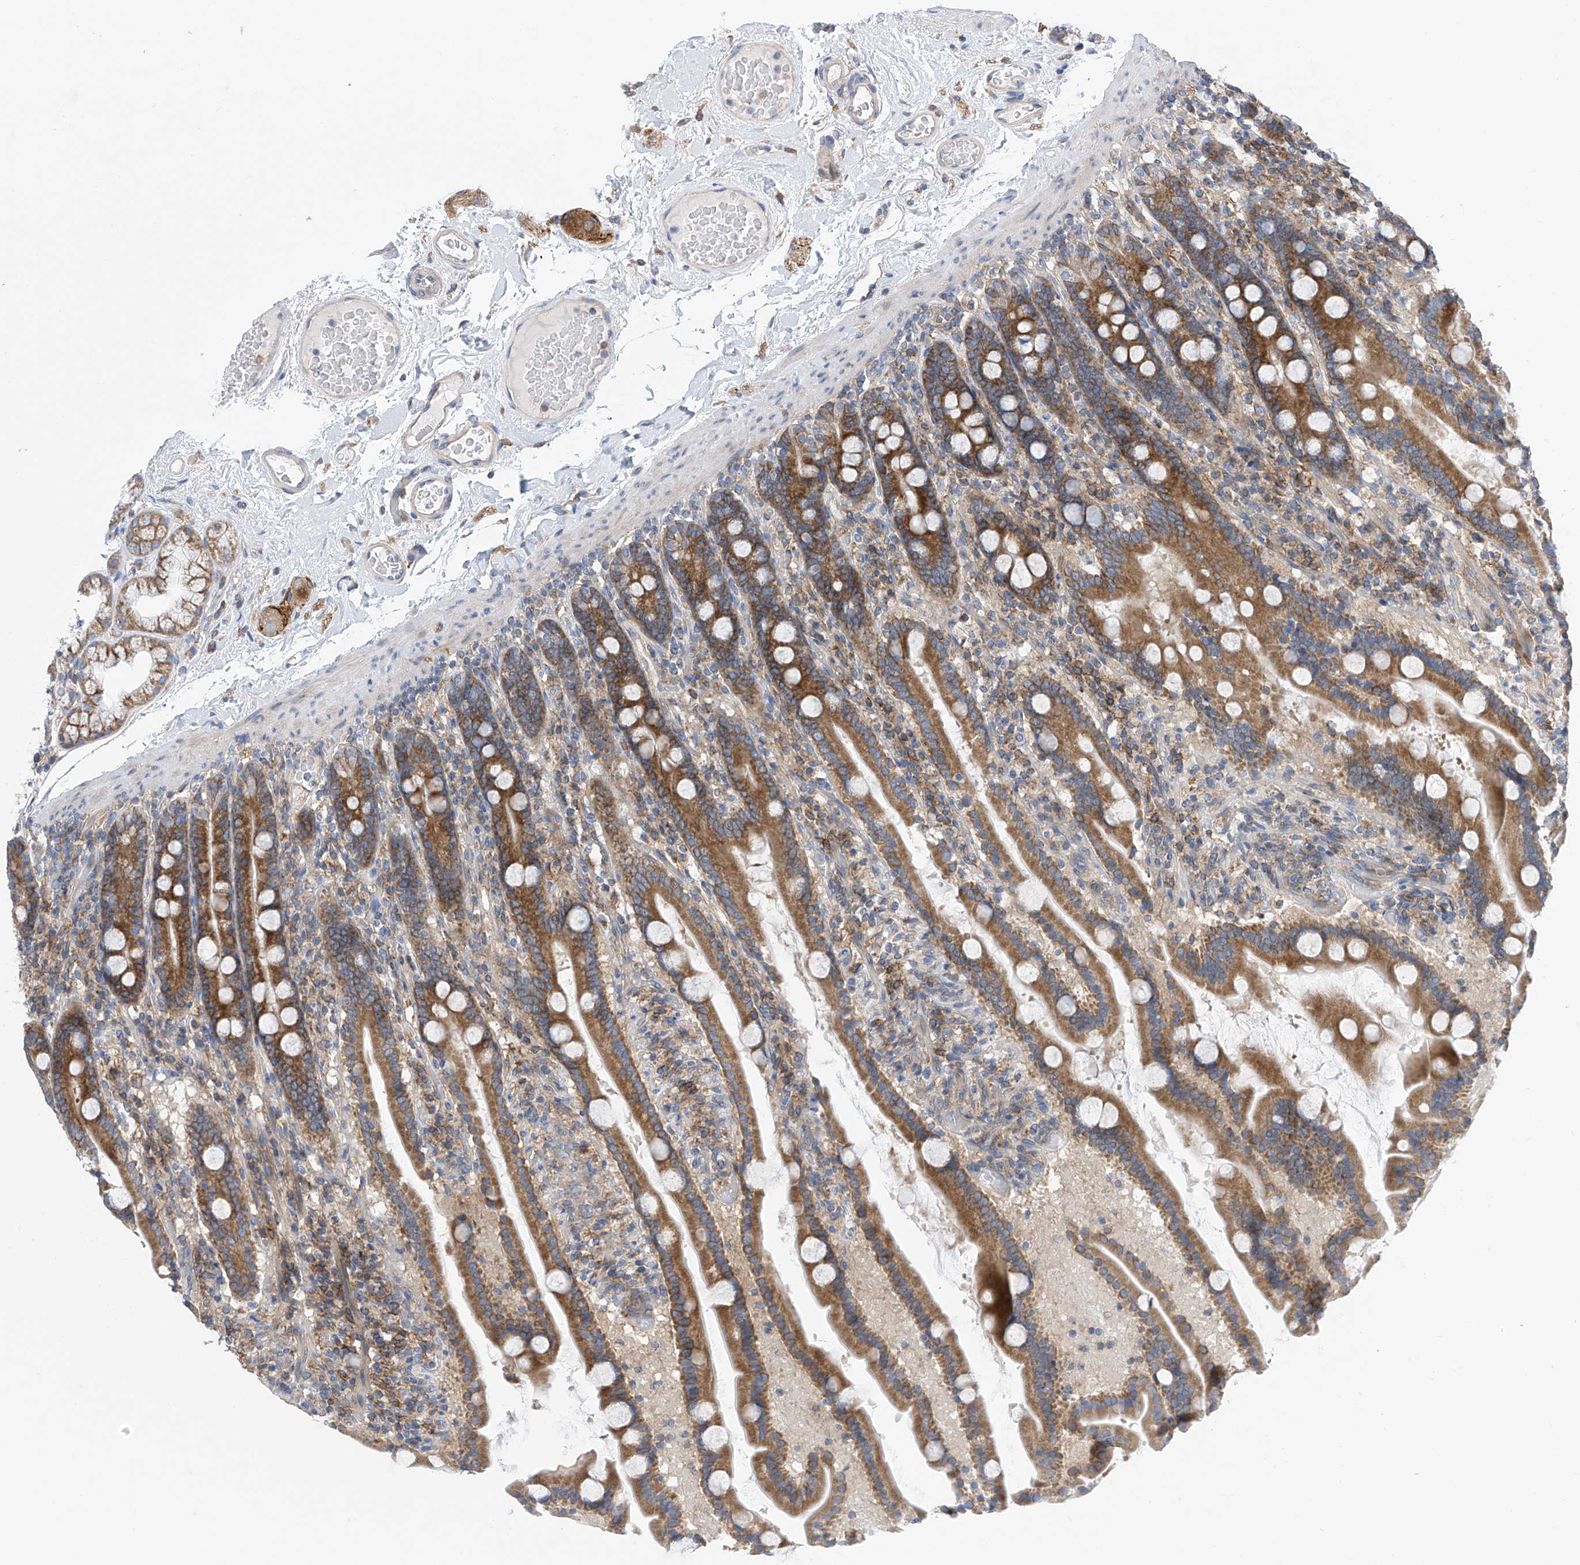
{"staining": {"intensity": "strong", "quantity": ">75%", "location": "cytoplasmic/membranous"}, "tissue": "duodenum", "cell_type": "Glandular cells", "image_type": "normal", "snomed": [{"axis": "morphology", "description": "Normal tissue, NOS"}, {"axis": "topography", "description": "Duodenum"}], "caption": "Glandular cells show strong cytoplasmic/membranous expression in about >75% of cells in benign duodenum. Ihc stains the protein in brown and the nuclei are stained blue.", "gene": "P2RX7", "patient": {"sex": "male", "age": 55}}